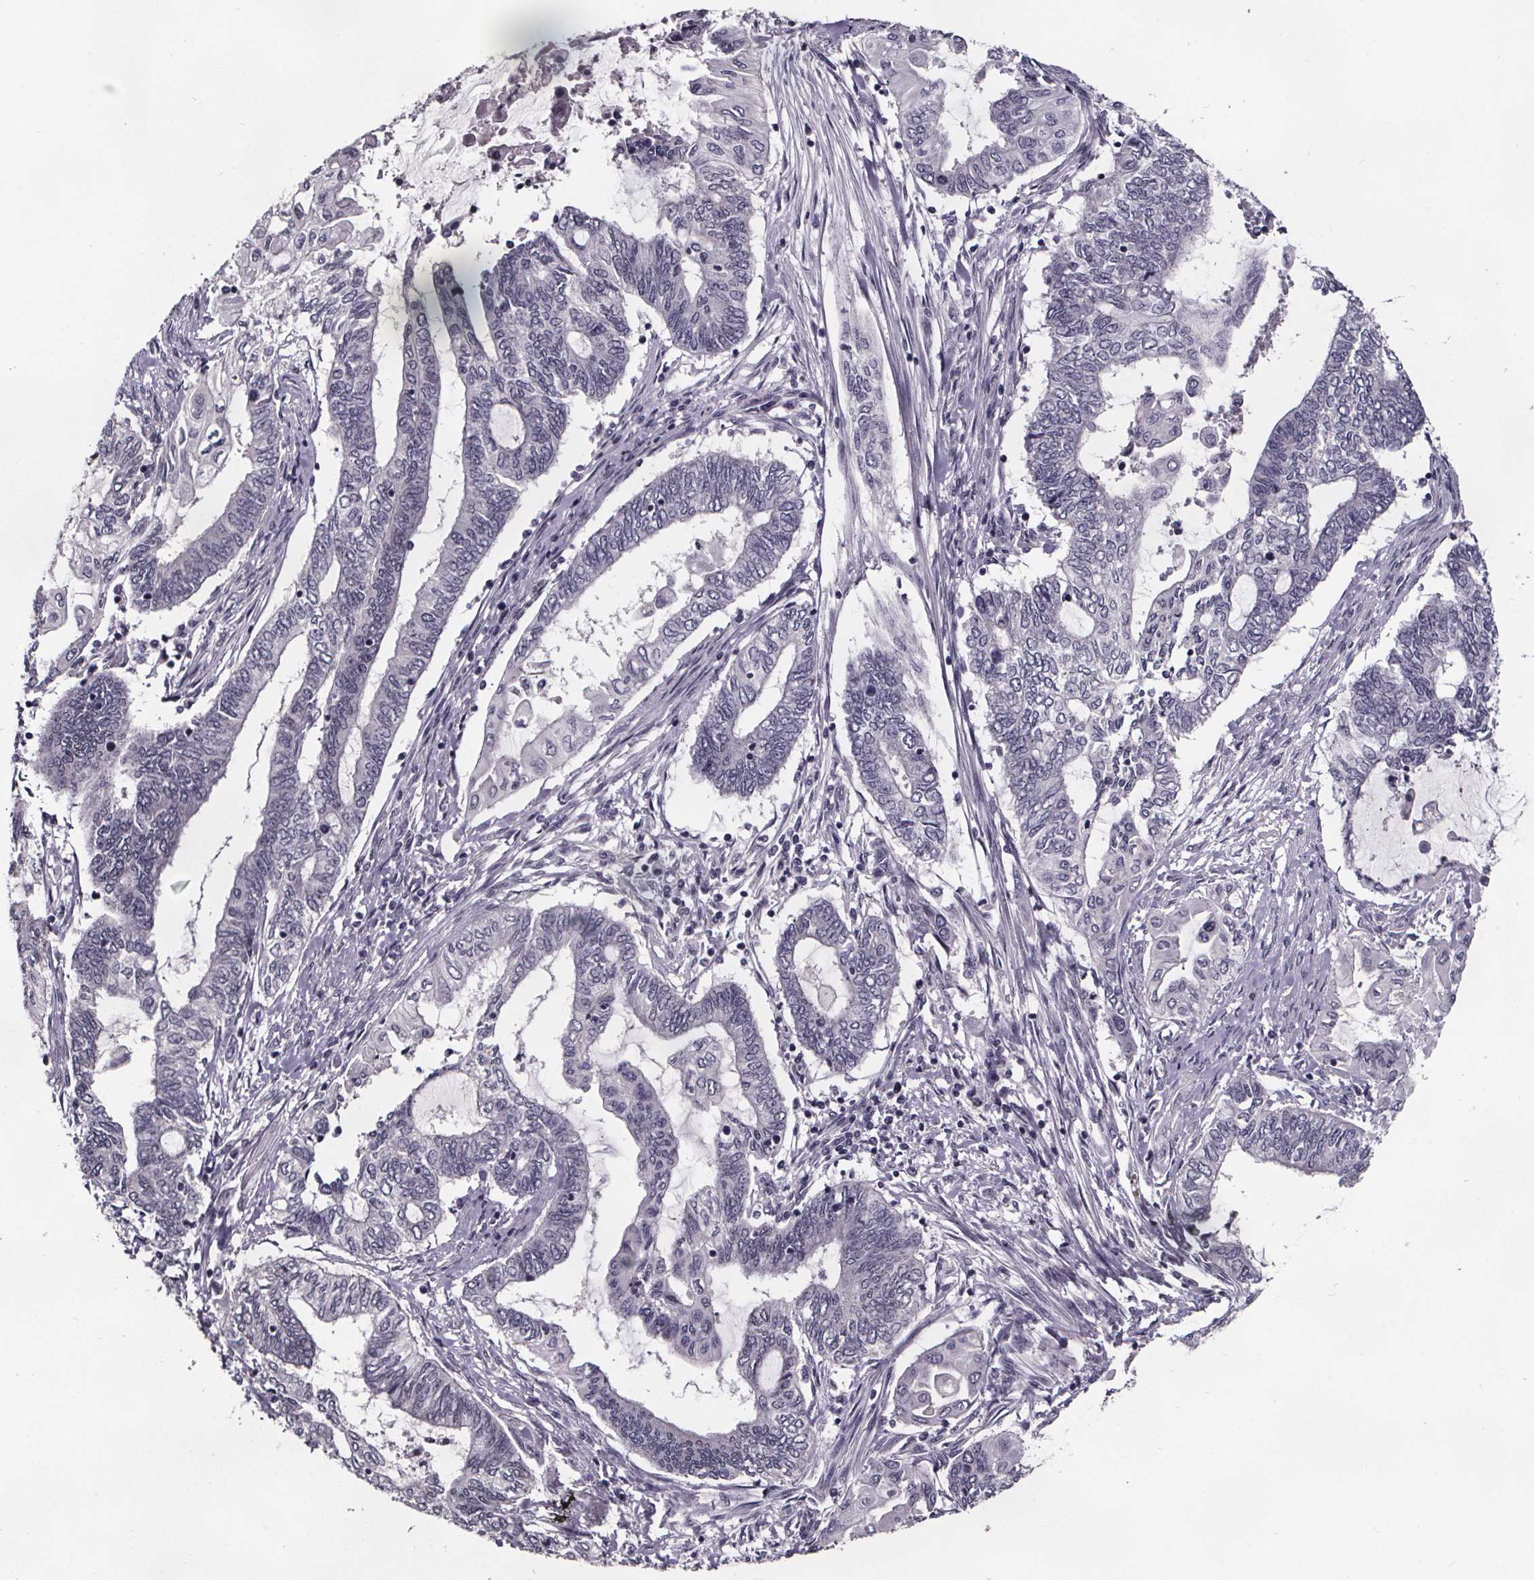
{"staining": {"intensity": "negative", "quantity": "none", "location": "none"}, "tissue": "endometrial cancer", "cell_type": "Tumor cells", "image_type": "cancer", "snomed": [{"axis": "morphology", "description": "Adenocarcinoma, NOS"}, {"axis": "topography", "description": "Uterus"}, {"axis": "topography", "description": "Endometrium"}], "caption": "Immunohistochemistry image of neoplastic tissue: human adenocarcinoma (endometrial) stained with DAB (3,3'-diaminobenzidine) demonstrates no significant protein positivity in tumor cells.", "gene": "AR", "patient": {"sex": "female", "age": 70}}